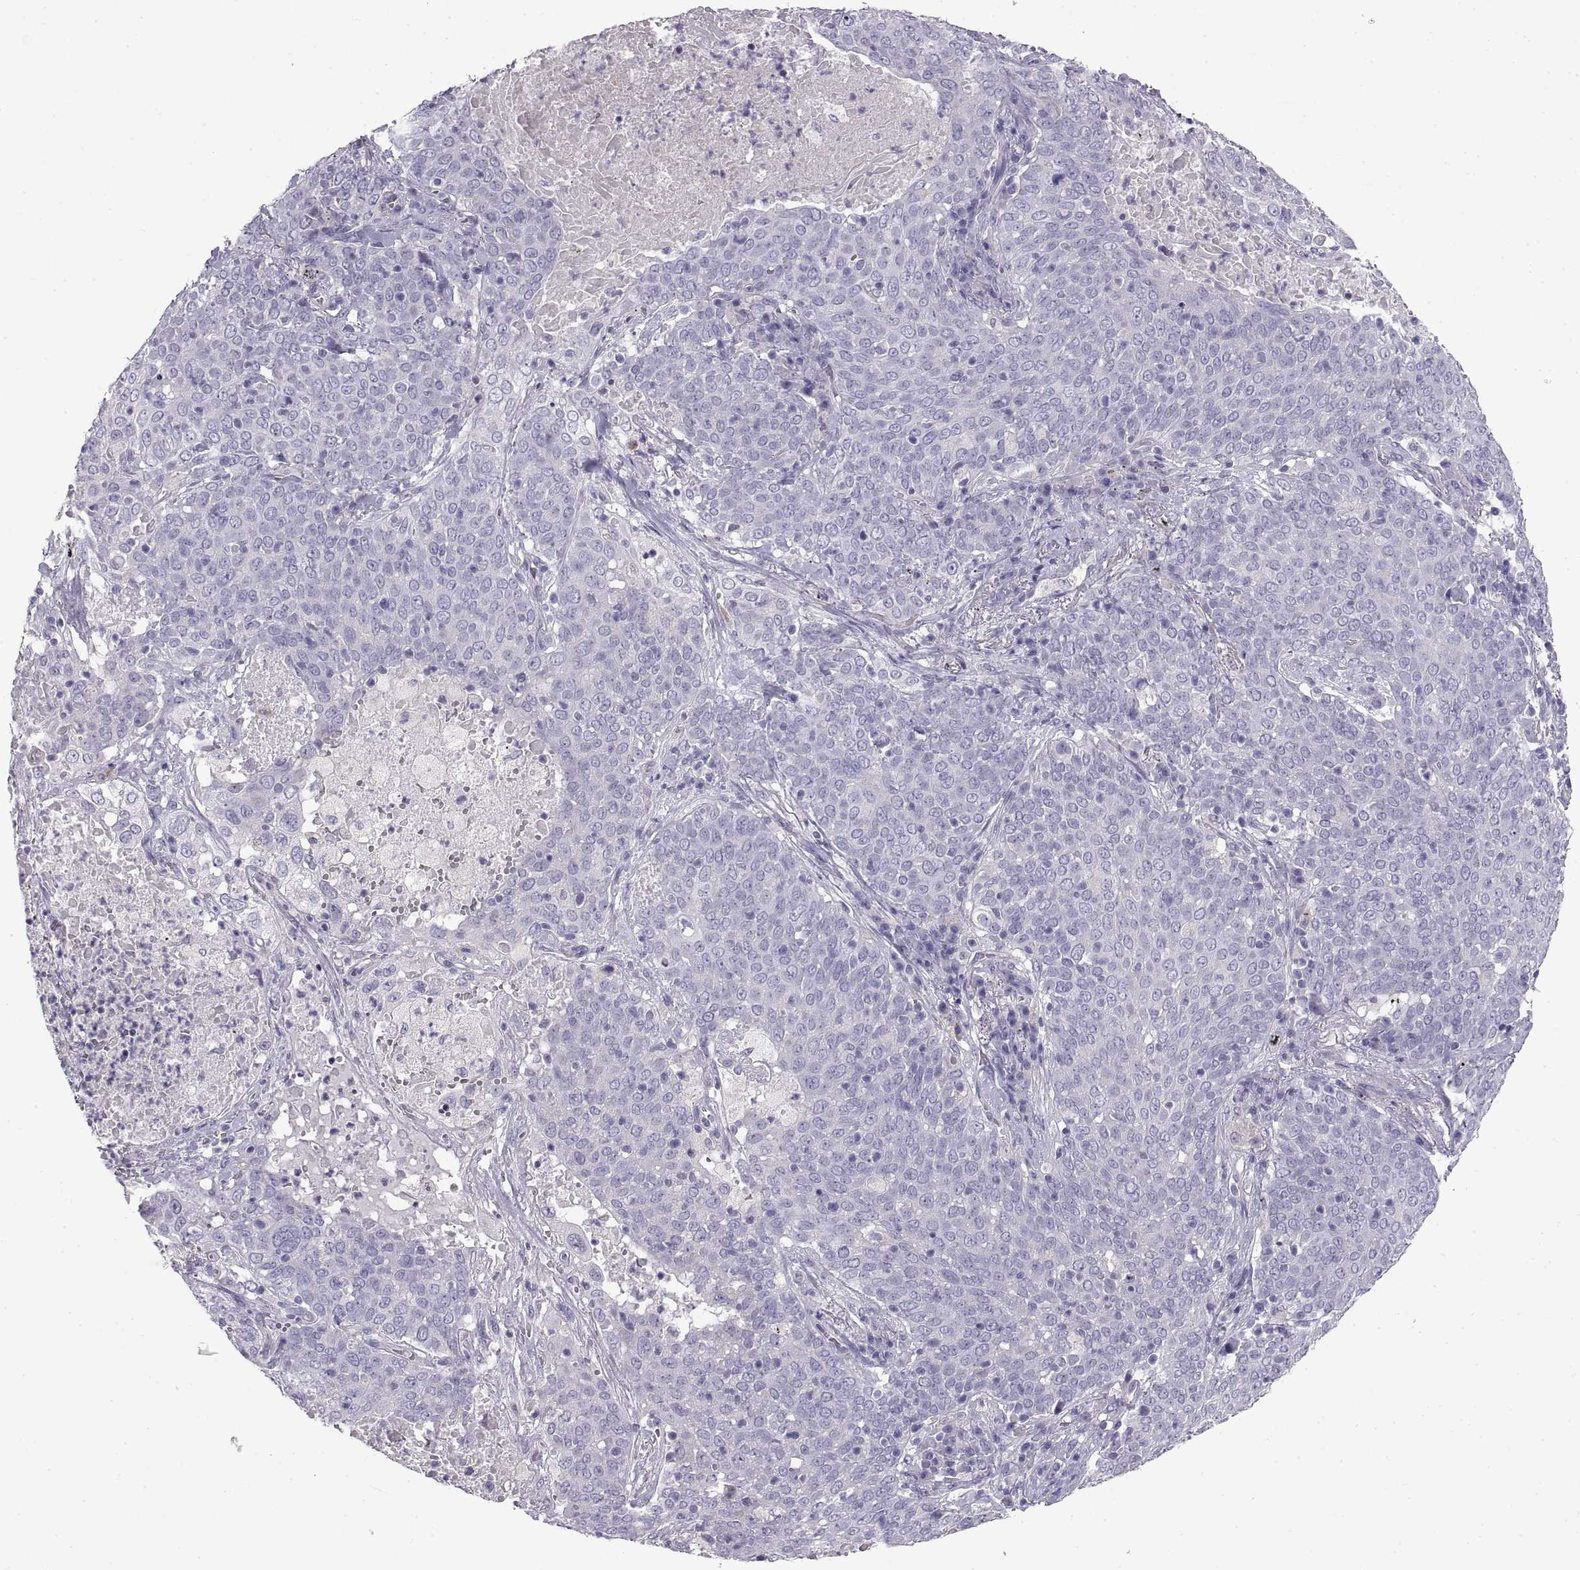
{"staining": {"intensity": "negative", "quantity": "none", "location": "none"}, "tissue": "lung cancer", "cell_type": "Tumor cells", "image_type": "cancer", "snomed": [{"axis": "morphology", "description": "Squamous cell carcinoma, NOS"}, {"axis": "topography", "description": "Lung"}], "caption": "Immunohistochemistry (IHC) micrograph of human lung cancer (squamous cell carcinoma) stained for a protein (brown), which demonstrates no staining in tumor cells.", "gene": "CRYBB3", "patient": {"sex": "male", "age": 82}}